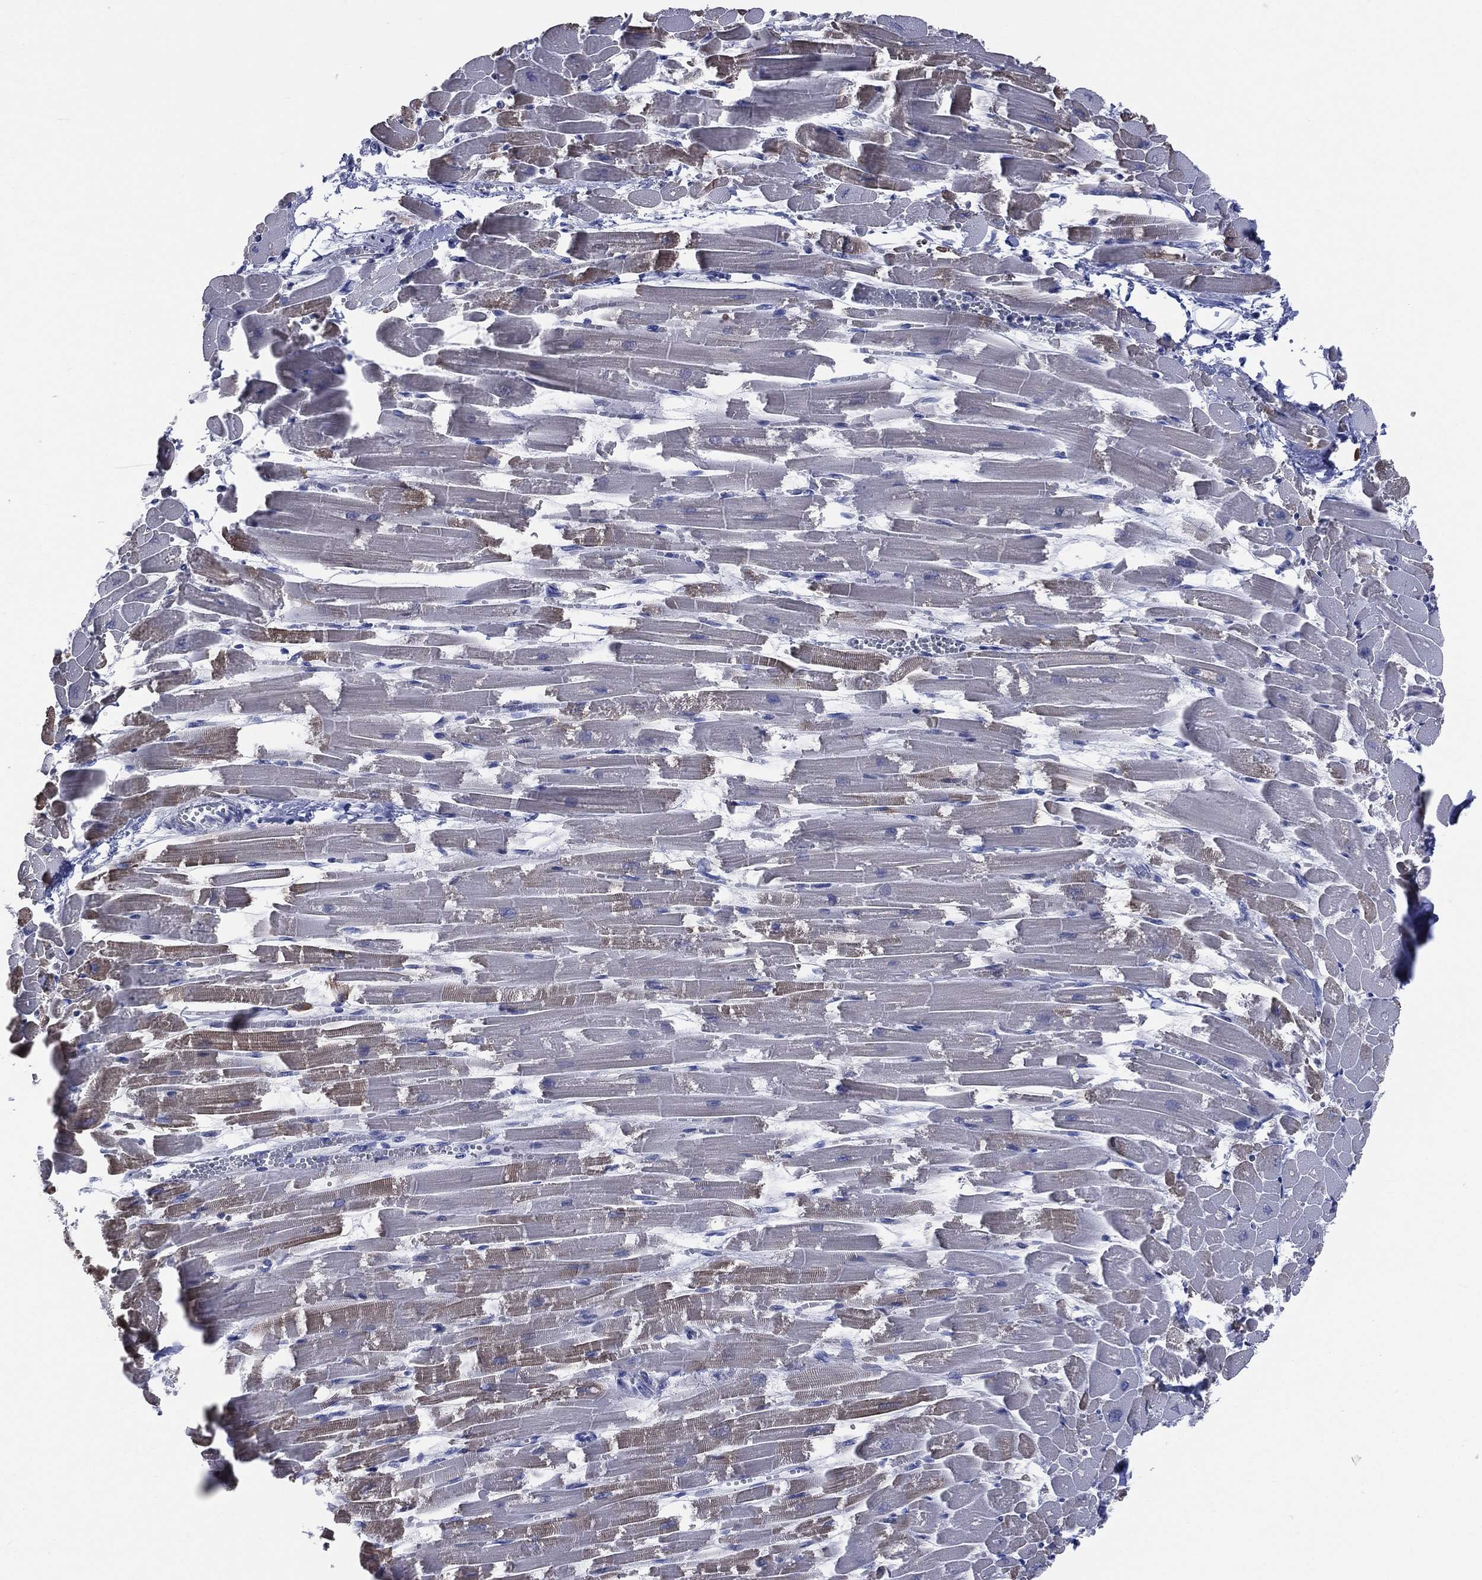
{"staining": {"intensity": "moderate", "quantity": "<25%", "location": "cytoplasmic/membranous"}, "tissue": "heart muscle", "cell_type": "Cardiomyocytes", "image_type": "normal", "snomed": [{"axis": "morphology", "description": "Normal tissue, NOS"}, {"axis": "topography", "description": "Heart"}], "caption": "Heart muscle was stained to show a protein in brown. There is low levels of moderate cytoplasmic/membranous expression in approximately <25% of cardiomyocytes. The staining was performed using DAB, with brown indicating positive protein expression. Nuclei are stained blue with hematoxylin.", "gene": "AKAP3", "patient": {"sex": "female", "age": 52}}